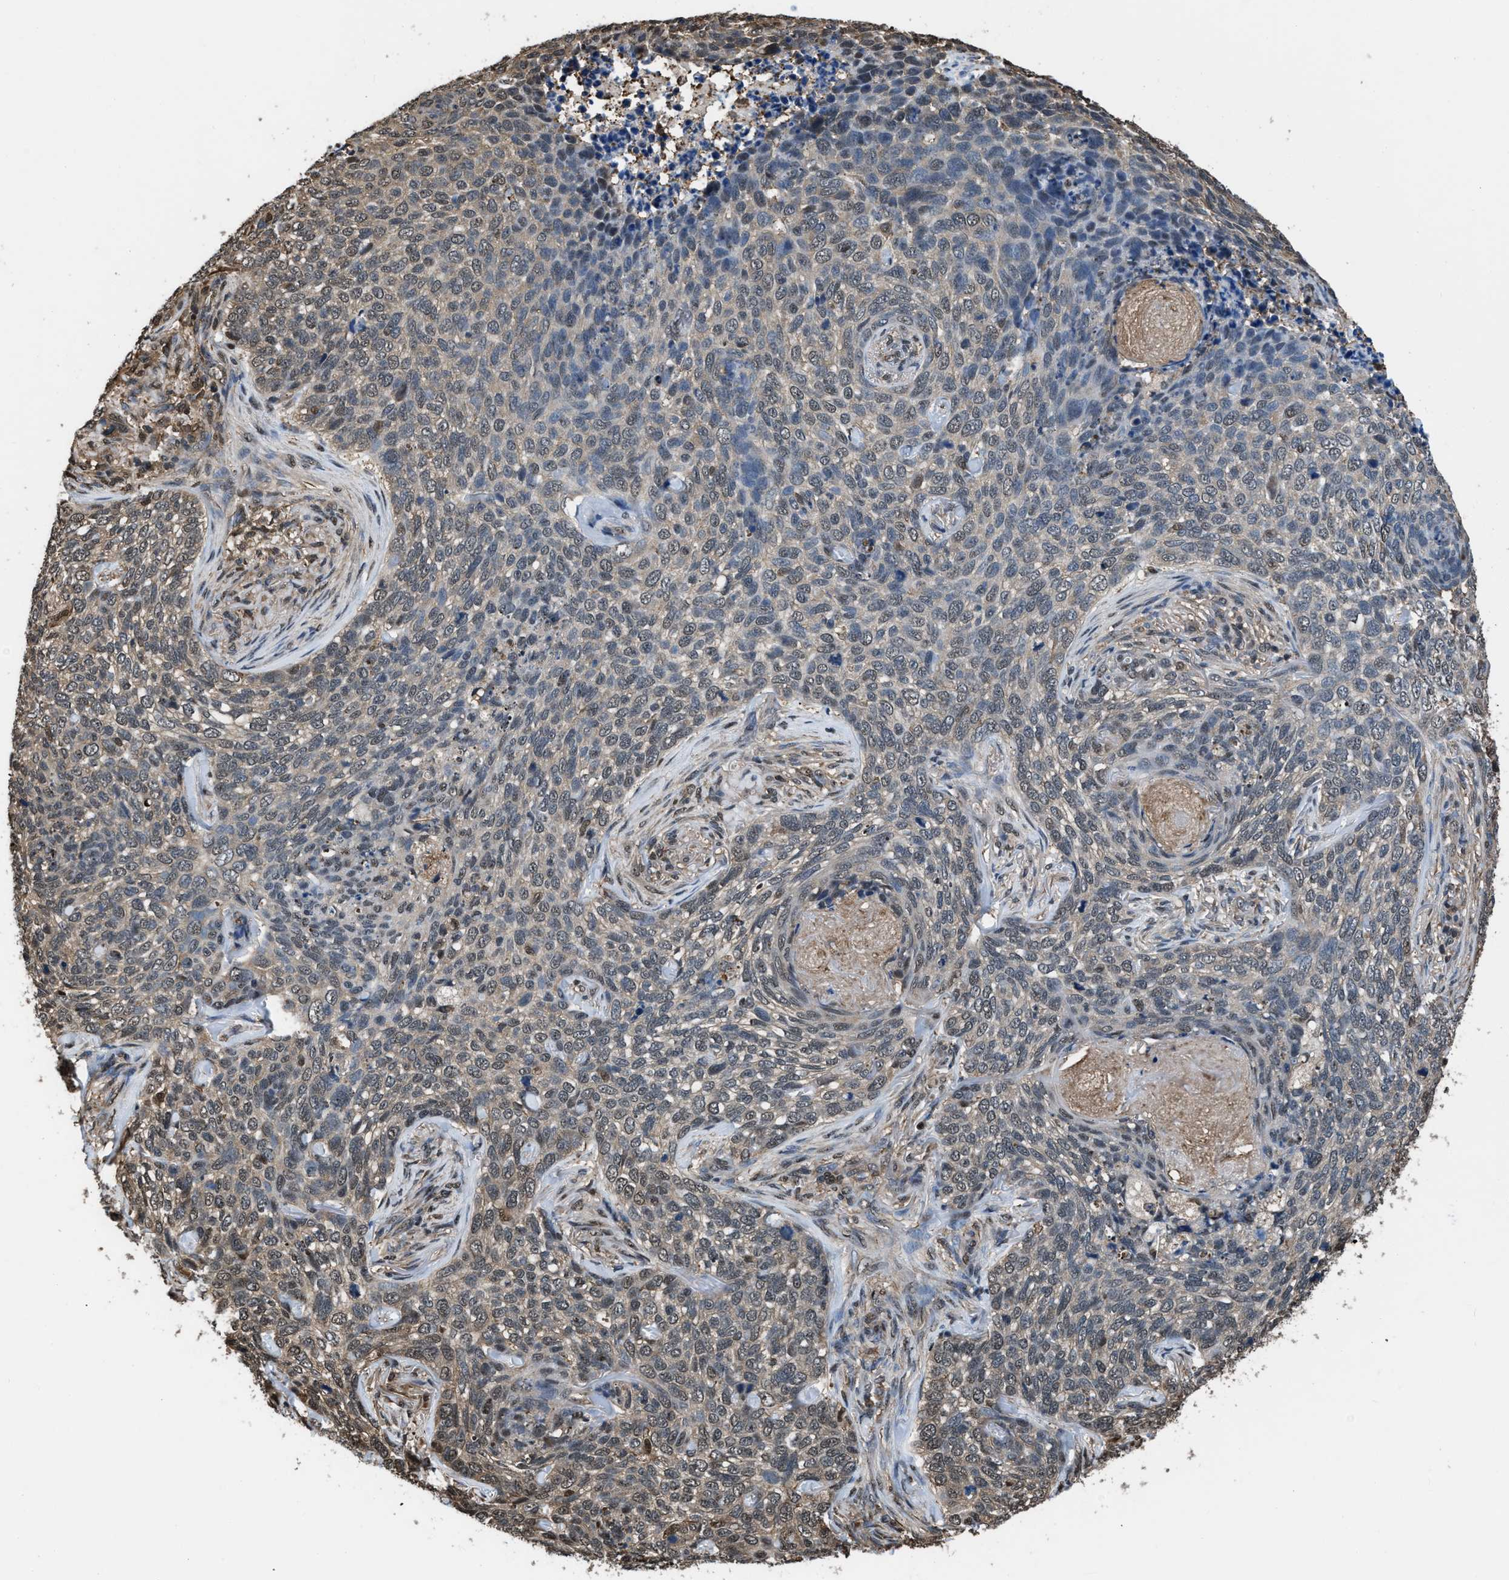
{"staining": {"intensity": "weak", "quantity": "25%-75%", "location": "nuclear"}, "tissue": "skin cancer", "cell_type": "Tumor cells", "image_type": "cancer", "snomed": [{"axis": "morphology", "description": "Basal cell carcinoma"}, {"axis": "topography", "description": "Skin"}], "caption": "Tumor cells reveal low levels of weak nuclear expression in about 25%-75% of cells in human skin cancer. Immunohistochemistry stains the protein of interest in brown and the nuclei are stained blue.", "gene": "FNTA", "patient": {"sex": "female", "age": 64}}